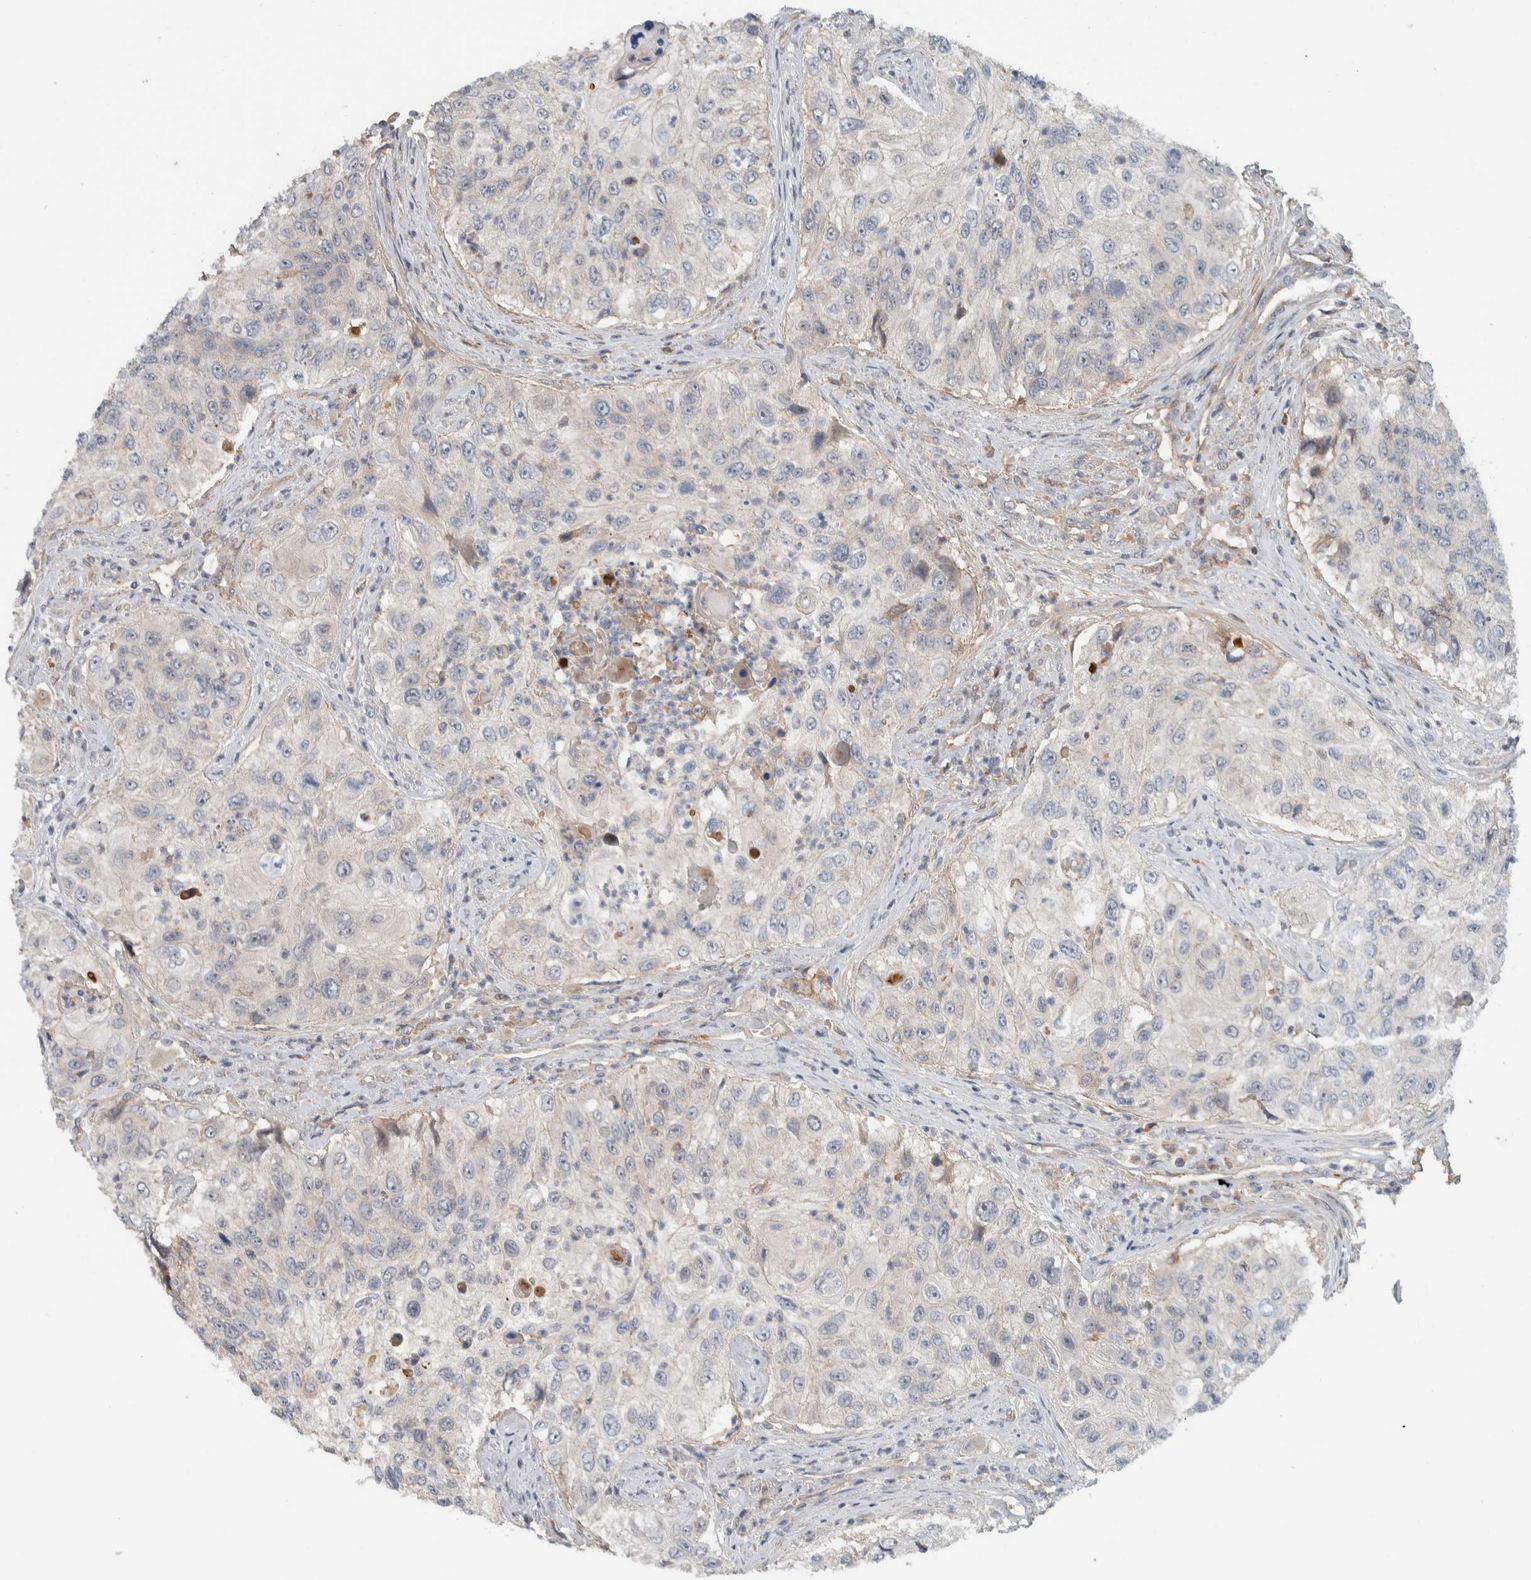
{"staining": {"intensity": "negative", "quantity": "none", "location": "none"}, "tissue": "urothelial cancer", "cell_type": "Tumor cells", "image_type": "cancer", "snomed": [{"axis": "morphology", "description": "Urothelial carcinoma, High grade"}, {"axis": "topography", "description": "Urinary bladder"}], "caption": "This is an IHC micrograph of urothelial cancer. There is no expression in tumor cells.", "gene": "ARMC7", "patient": {"sex": "female", "age": 60}}